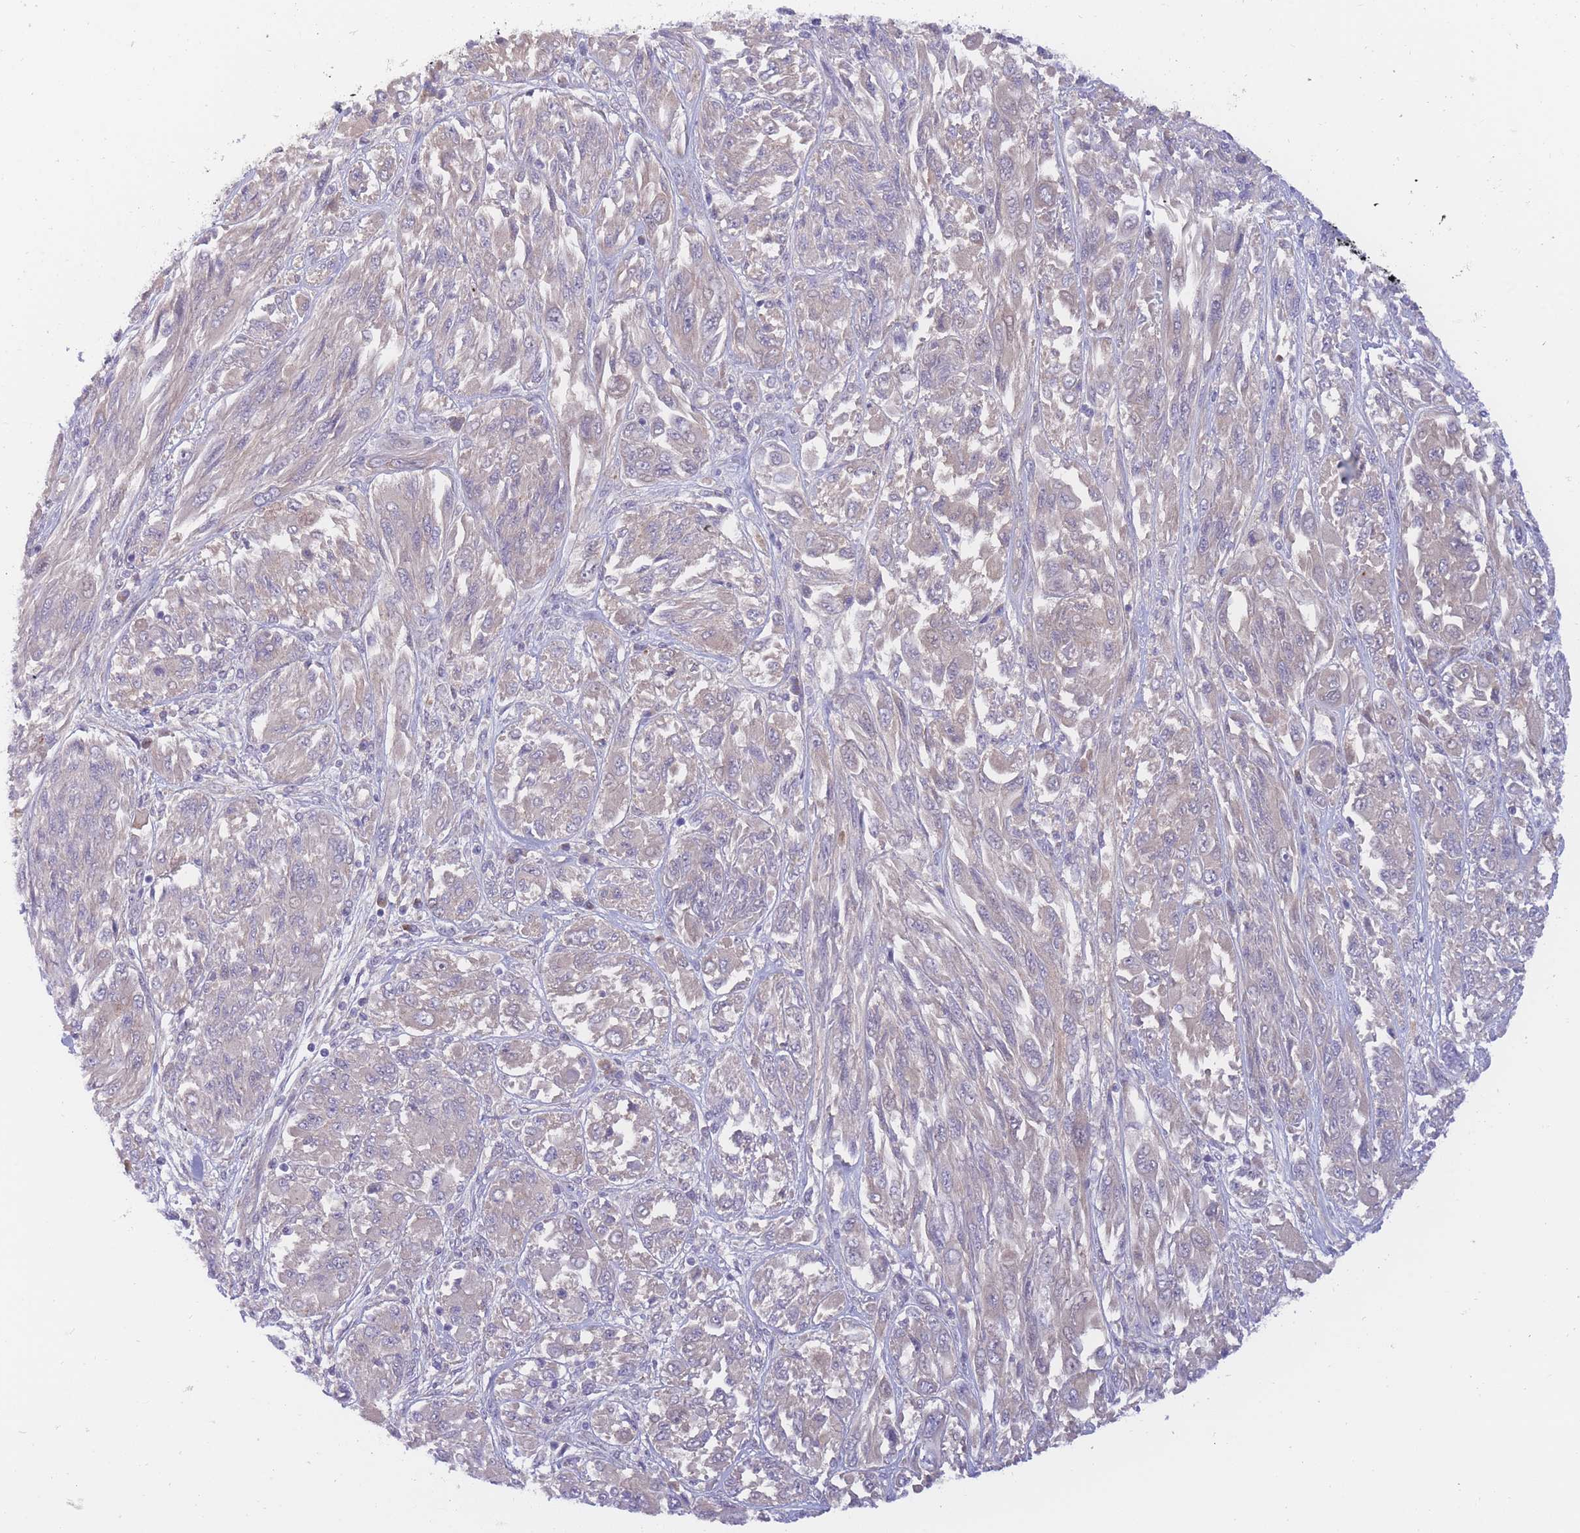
{"staining": {"intensity": "negative", "quantity": "none", "location": "none"}, "tissue": "melanoma", "cell_type": "Tumor cells", "image_type": "cancer", "snomed": [{"axis": "morphology", "description": "Malignant melanoma, NOS"}, {"axis": "topography", "description": "Skin"}], "caption": "Immunohistochemistry histopathology image of neoplastic tissue: malignant melanoma stained with DAB shows no significant protein positivity in tumor cells. Nuclei are stained in blue.", "gene": "APOL4", "patient": {"sex": "female", "age": 91}}